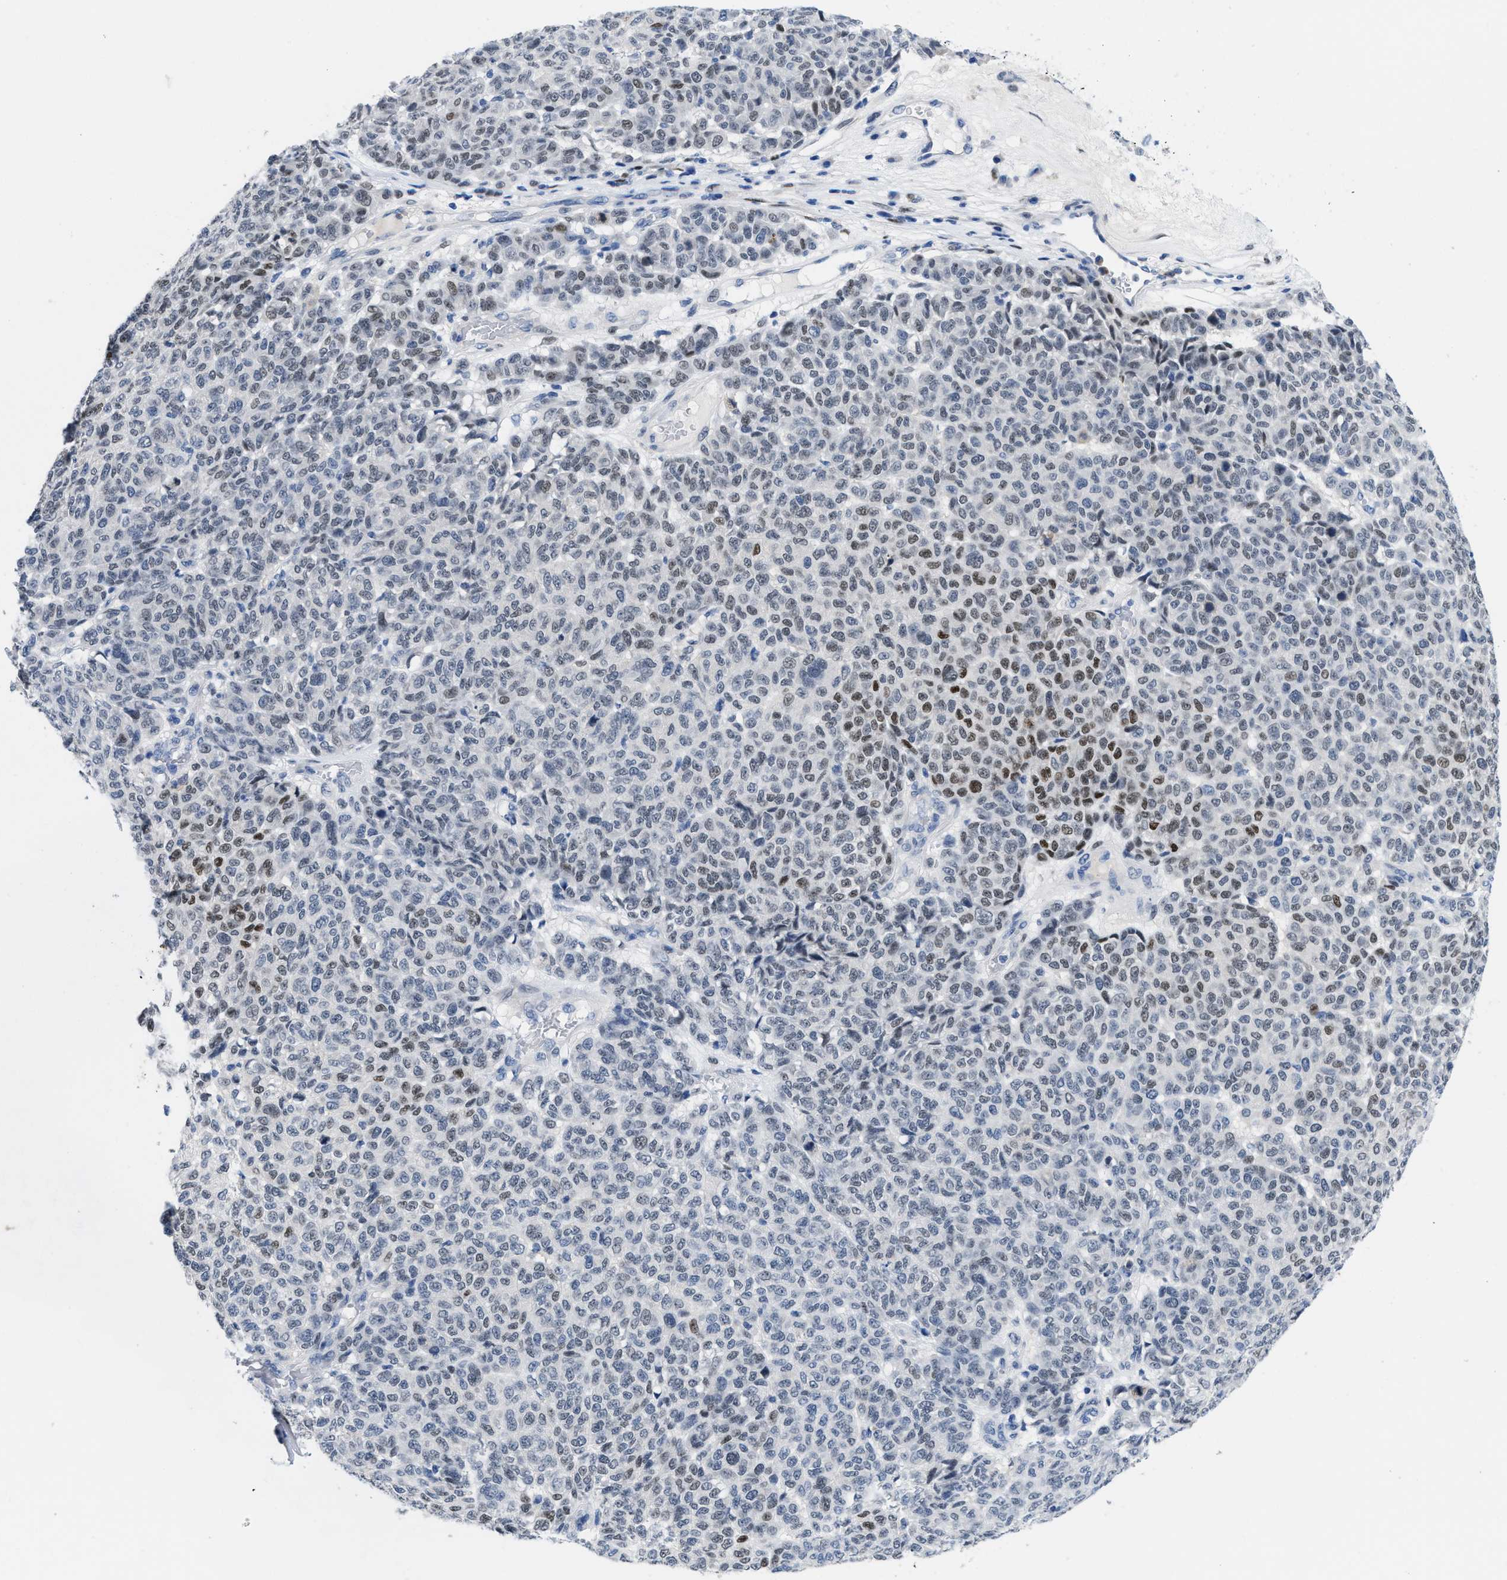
{"staining": {"intensity": "strong", "quantity": ">75%", "location": "nuclear"}, "tissue": "melanoma", "cell_type": "Tumor cells", "image_type": "cancer", "snomed": [{"axis": "morphology", "description": "Malignant melanoma, NOS"}, {"axis": "topography", "description": "Skin"}], "caption": "High-power microscopy captured an immunohistochemistry histopathology image of melanoma, revealing strong nuclear expression in approximately >75% of tumor cells.", "gene": "NFIX", "patient": {"sex": "male", "age": 59}}